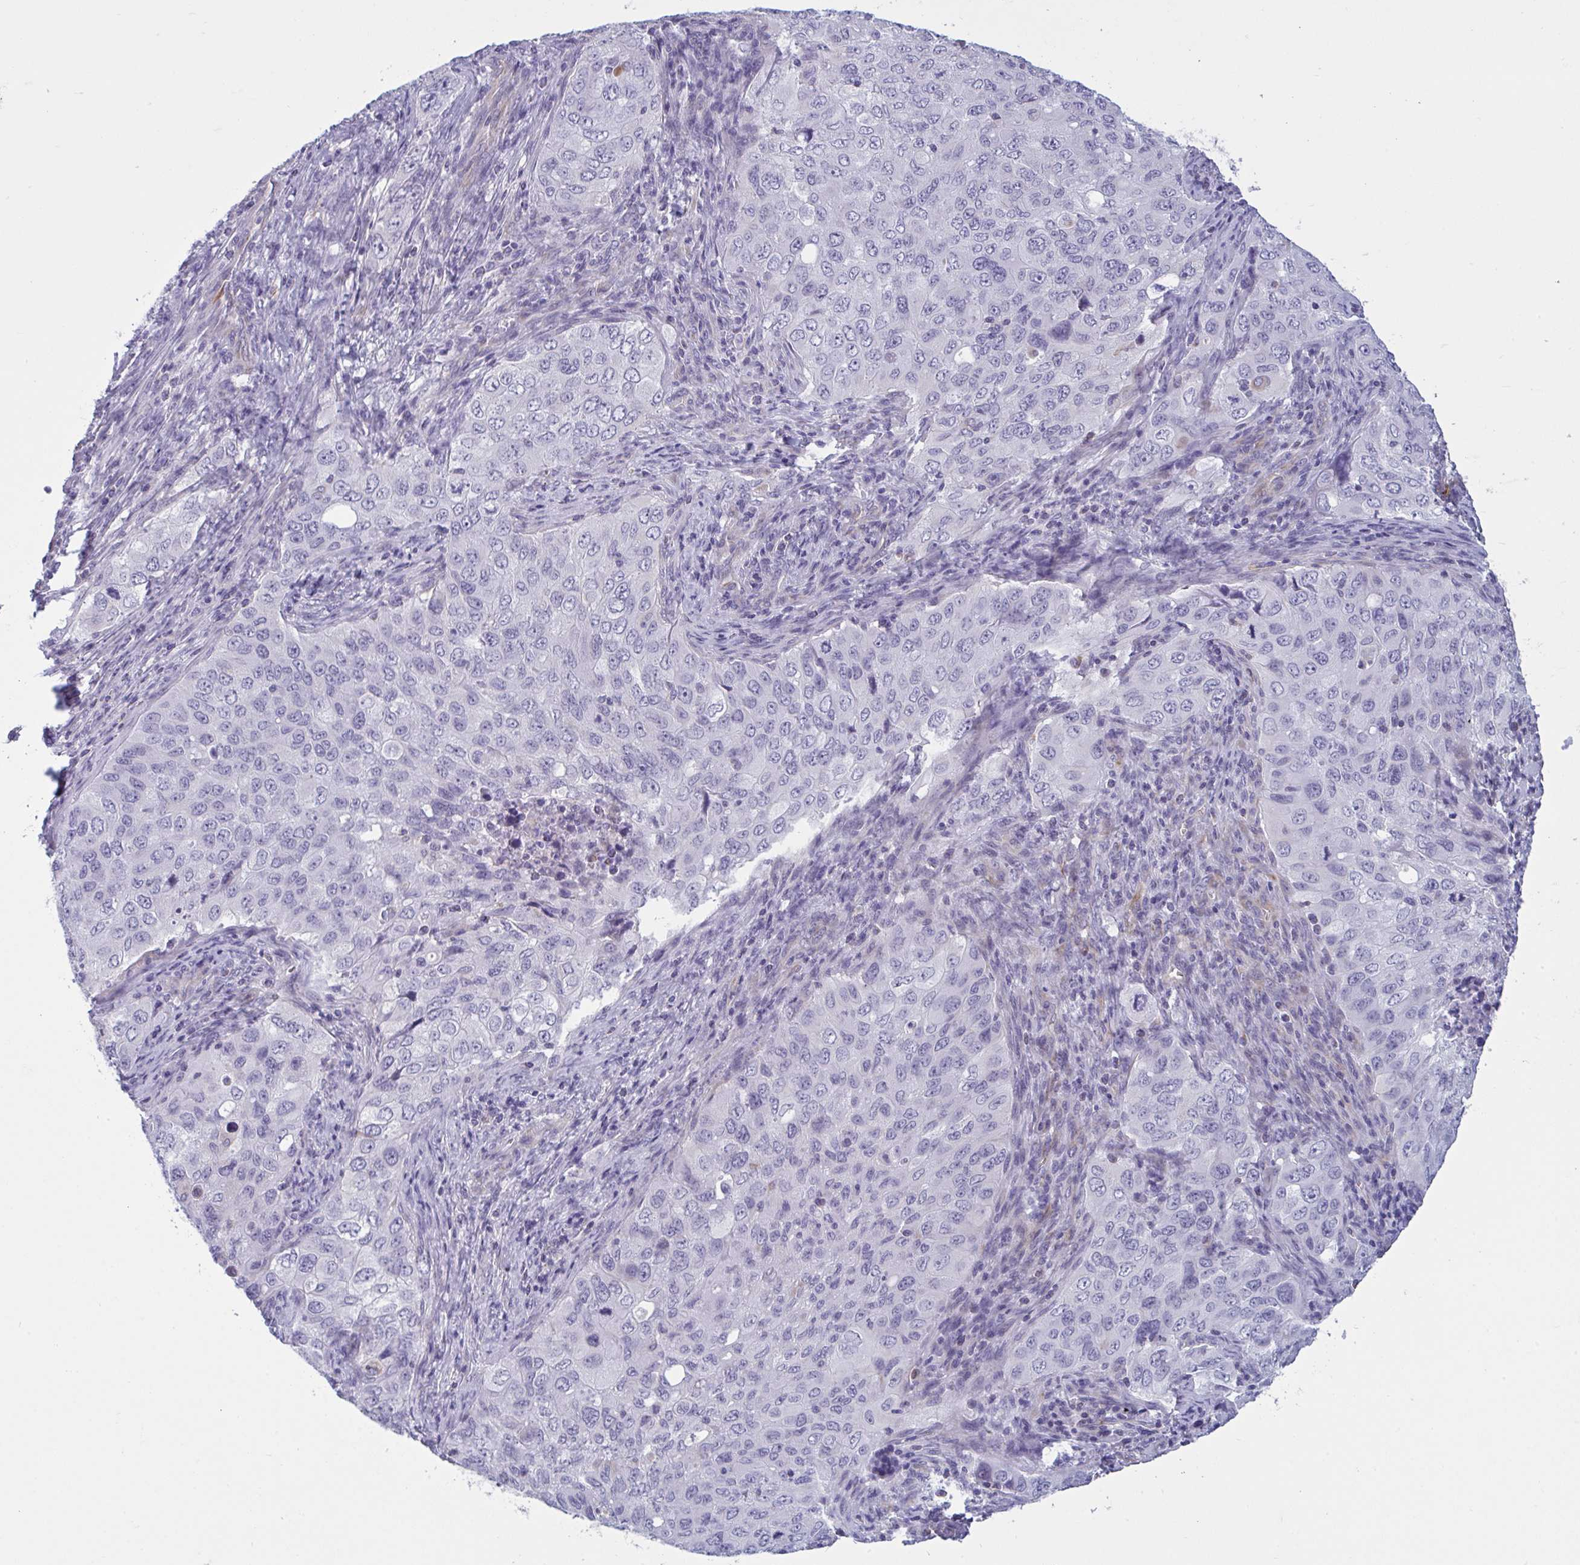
{"staining": {"intensity": "negative", "quantity": "none", "location": "none"}, "tissue": "lung cancer", "cell_type": "Tumor cells", "image_type": "cancer", "snomed": [{"axis": "morphology", "description": "Adenocarcinoma, NOS"}, {"axis": "morphology", "description": "Adenocarcinoma, metastatic, NOS"}, {"axis": "topography", "description": "Lymph node"}, {"axis": "topography", "description": "Lung"}], "caption": "This is a histopathology image of immunohistochemistry staining of lung cancer, which shows no staining in tumor cells.", "gene": "OR1L3", "patient": {"sex": "female", "age": 42}}